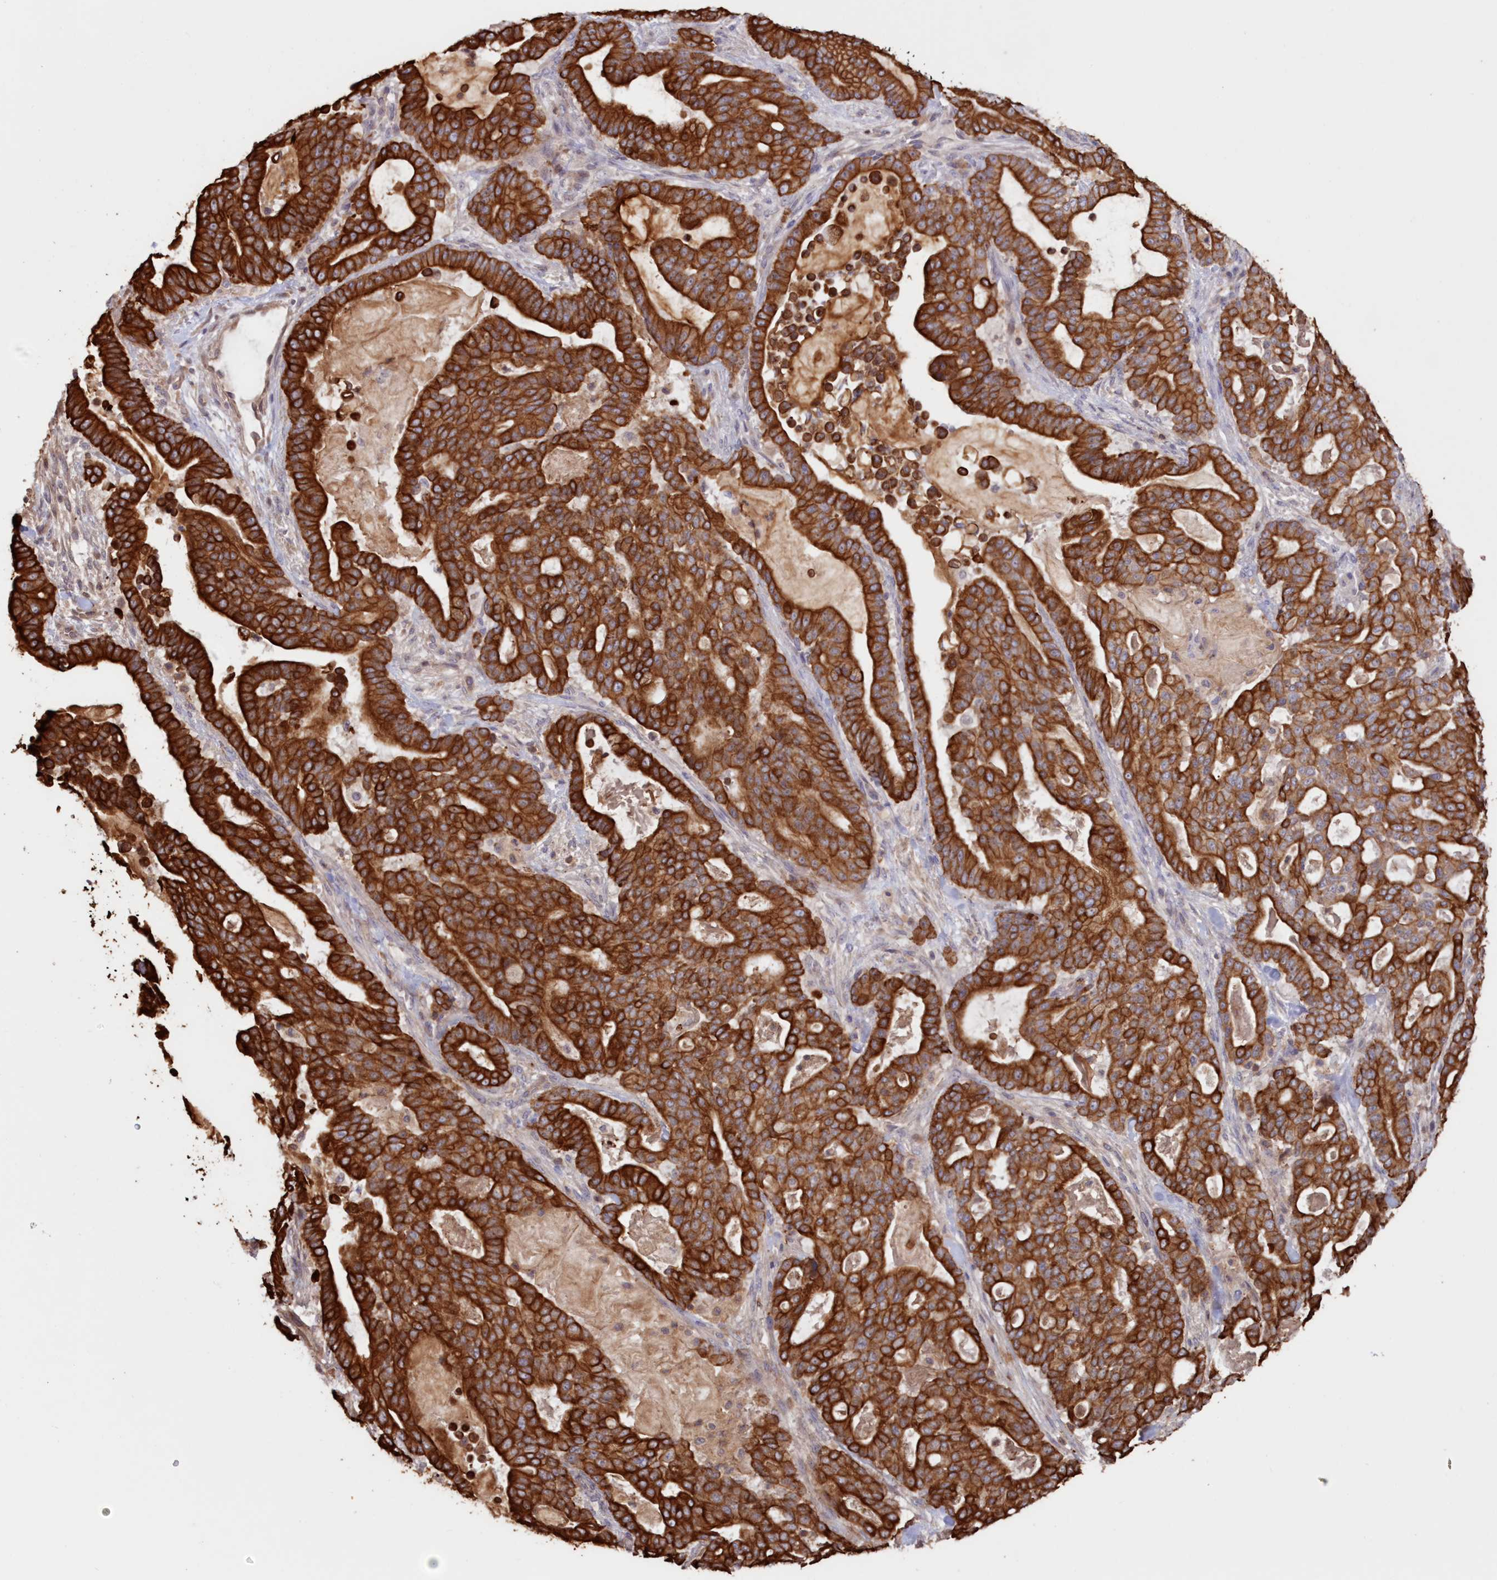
{"staining": {"intensity": "strong", "quantity": ">75%", "location": "cytoplasmic/membranous"}, "tissue": "pancreatic cancer", "cell_type": "Tumor cells", "image_type": "cancer", "snomed": [{"axis": "morphology", "description": "Adenocarcinoma, NOS"}, {"axis": "topography", "description": "Pancreas"}], "caption": "Tumor cells reveal high levels of strong cytoplasmic/membranous staining in about >75% of cells in pancreatic cancer.", "gene": "SNED1", "patient": {"sex": "male", "age": 63}}